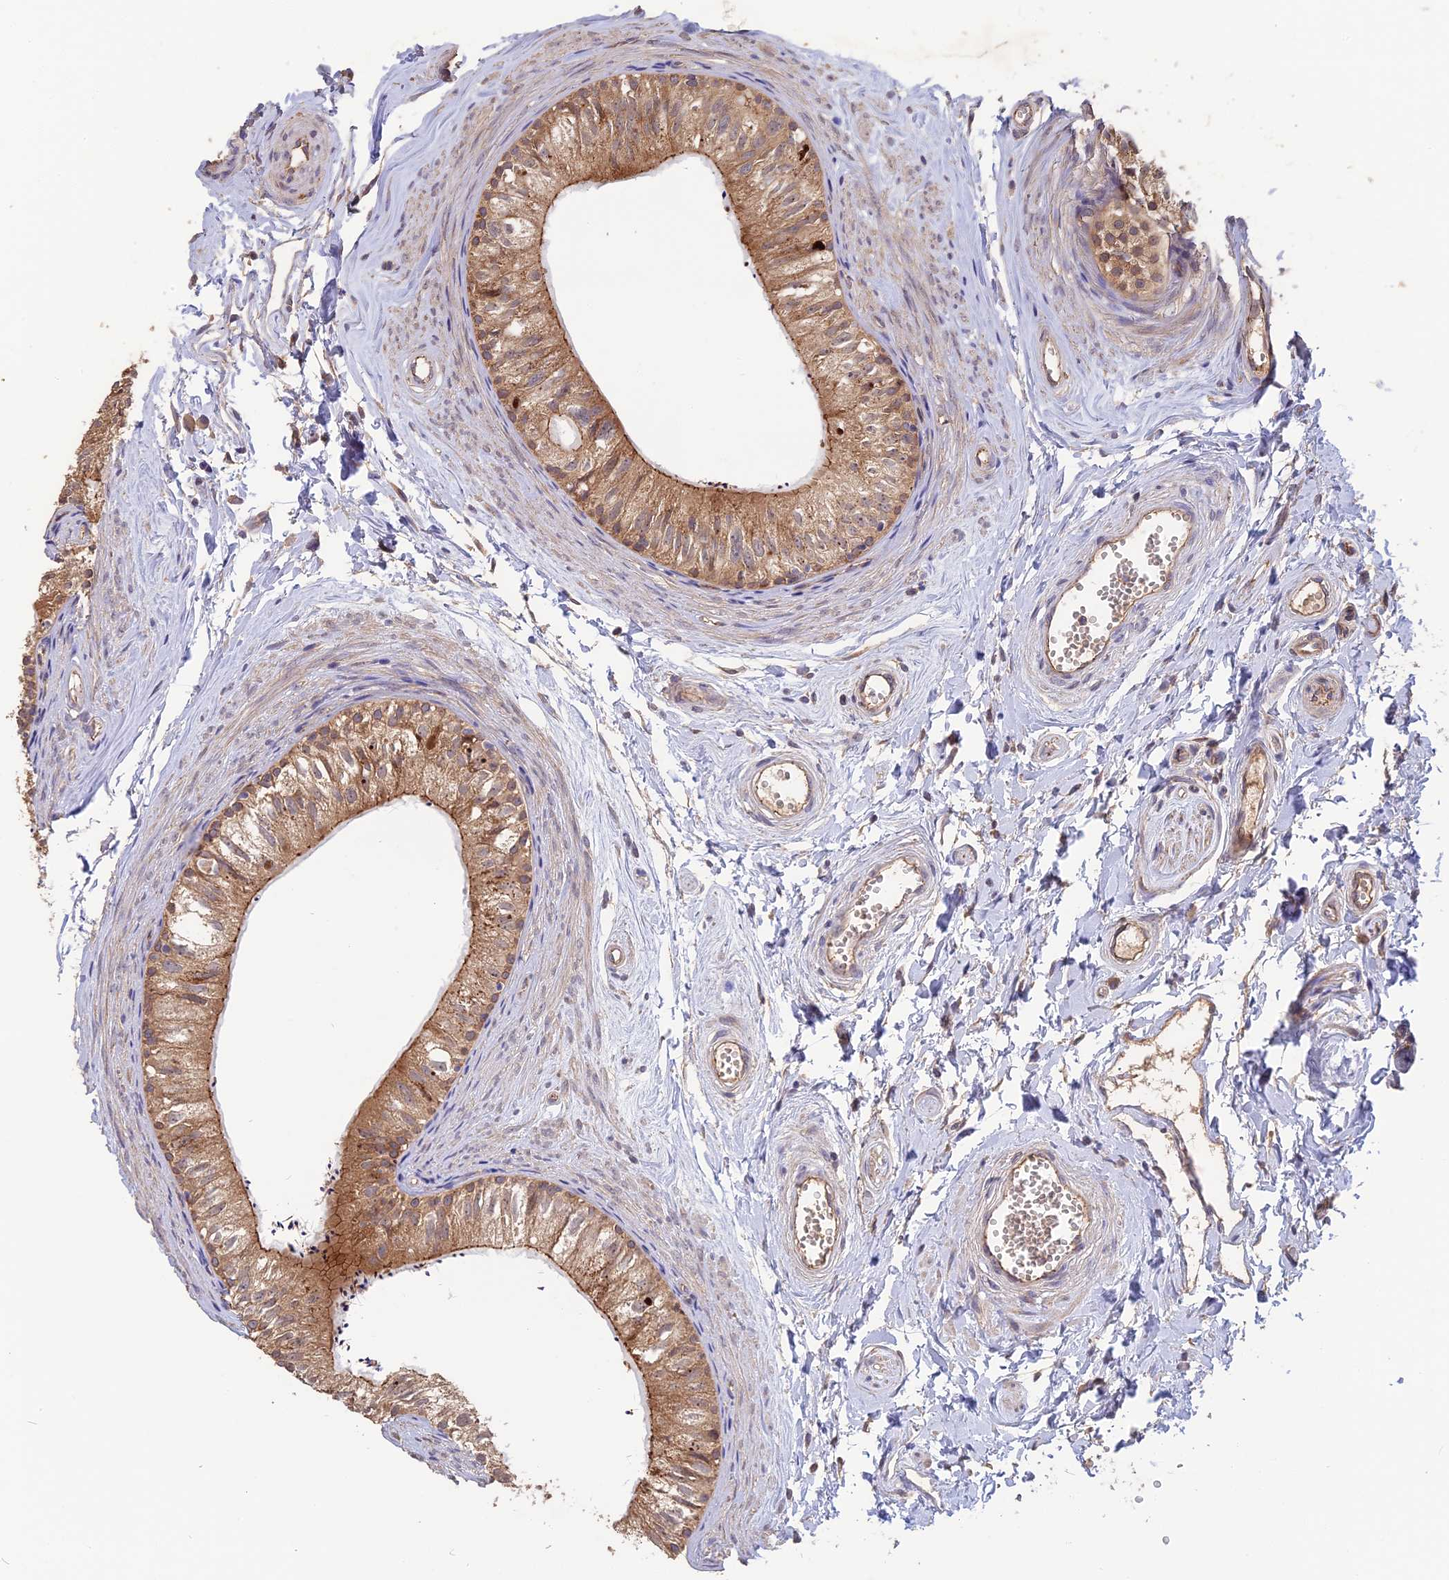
{"staining": {"intensity": "moderate", "quantity": ">75%", "location": "cytoplasmic/membranous"}, "tissue": "epididymis", "cell_type": "Glandular cells", "image_type": "normal", "snomed": [{"axis": "morphology", "description": "Normal tissue, NOS"}, {"axis": "topography", "description": "Epididymis"}], "caption": "Protein expression by immunohistochemistry (IHC) demonstrates moderate cytoplasmic/membranous positivity in approximately >75% of glandular cells in normal epididymis. The protein is shown in brown color, while the nuclei are stained blue.", "gene": "ARHGAP40", "patient": {"sex": "male", "age": 56}}